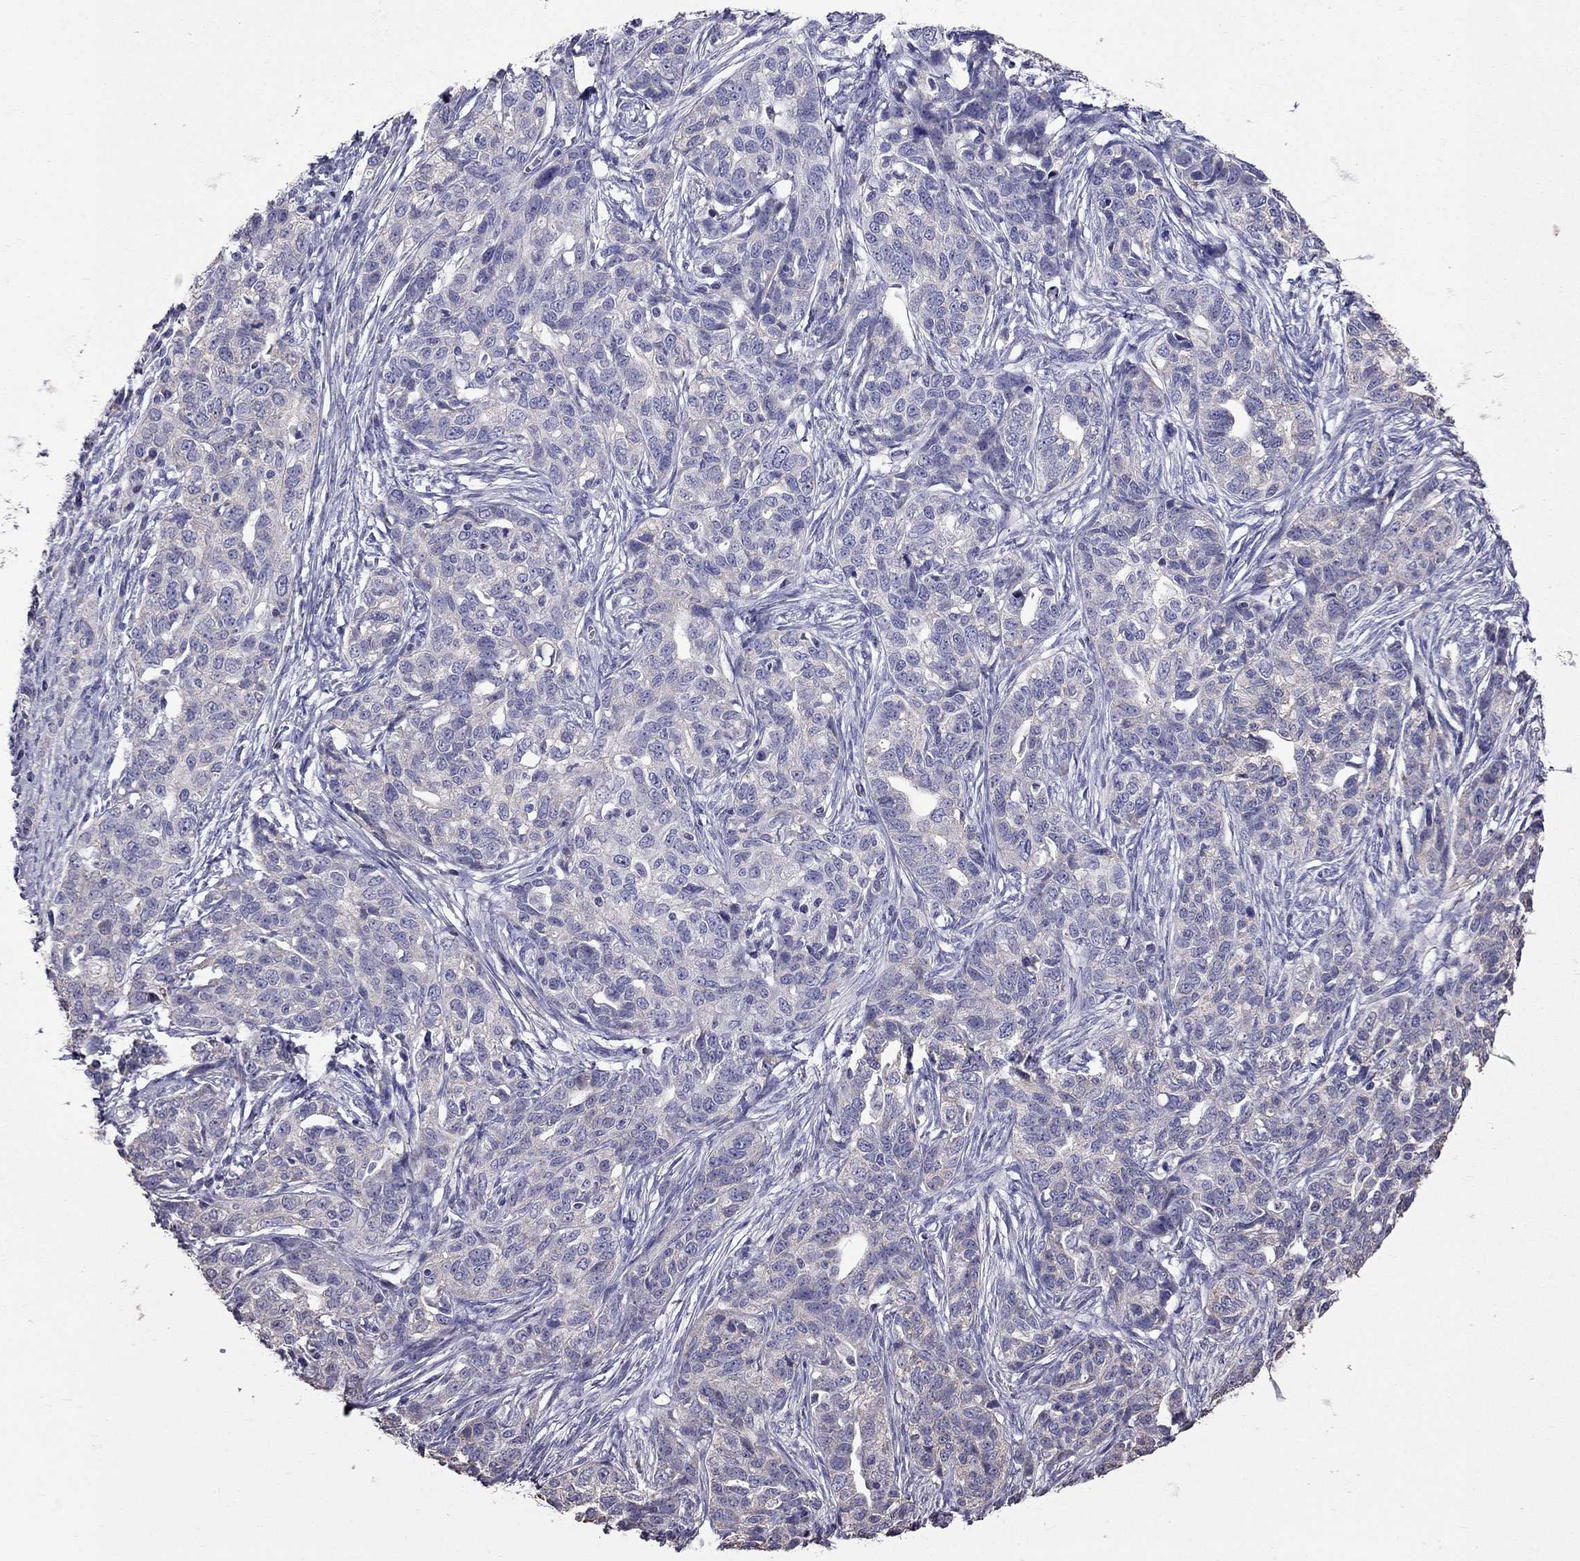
{"staining": {"intensity": "negative", "quantity": "none", "location": "none"}, "tissue": "ovarian cancer", "cell_type": "Tumor cells", "image_type": "cancer", "snomed": [{"axis": "morphology", "description": "Cystadenocarcinoma, serous, NOS"}, {"axis": "topography", "description": "Ovary"}], "caption": "Tumor cells show no significant expression in ovarian cancer.", "gene": "AK5", "patient": {"sex": "female", "age": 71}}